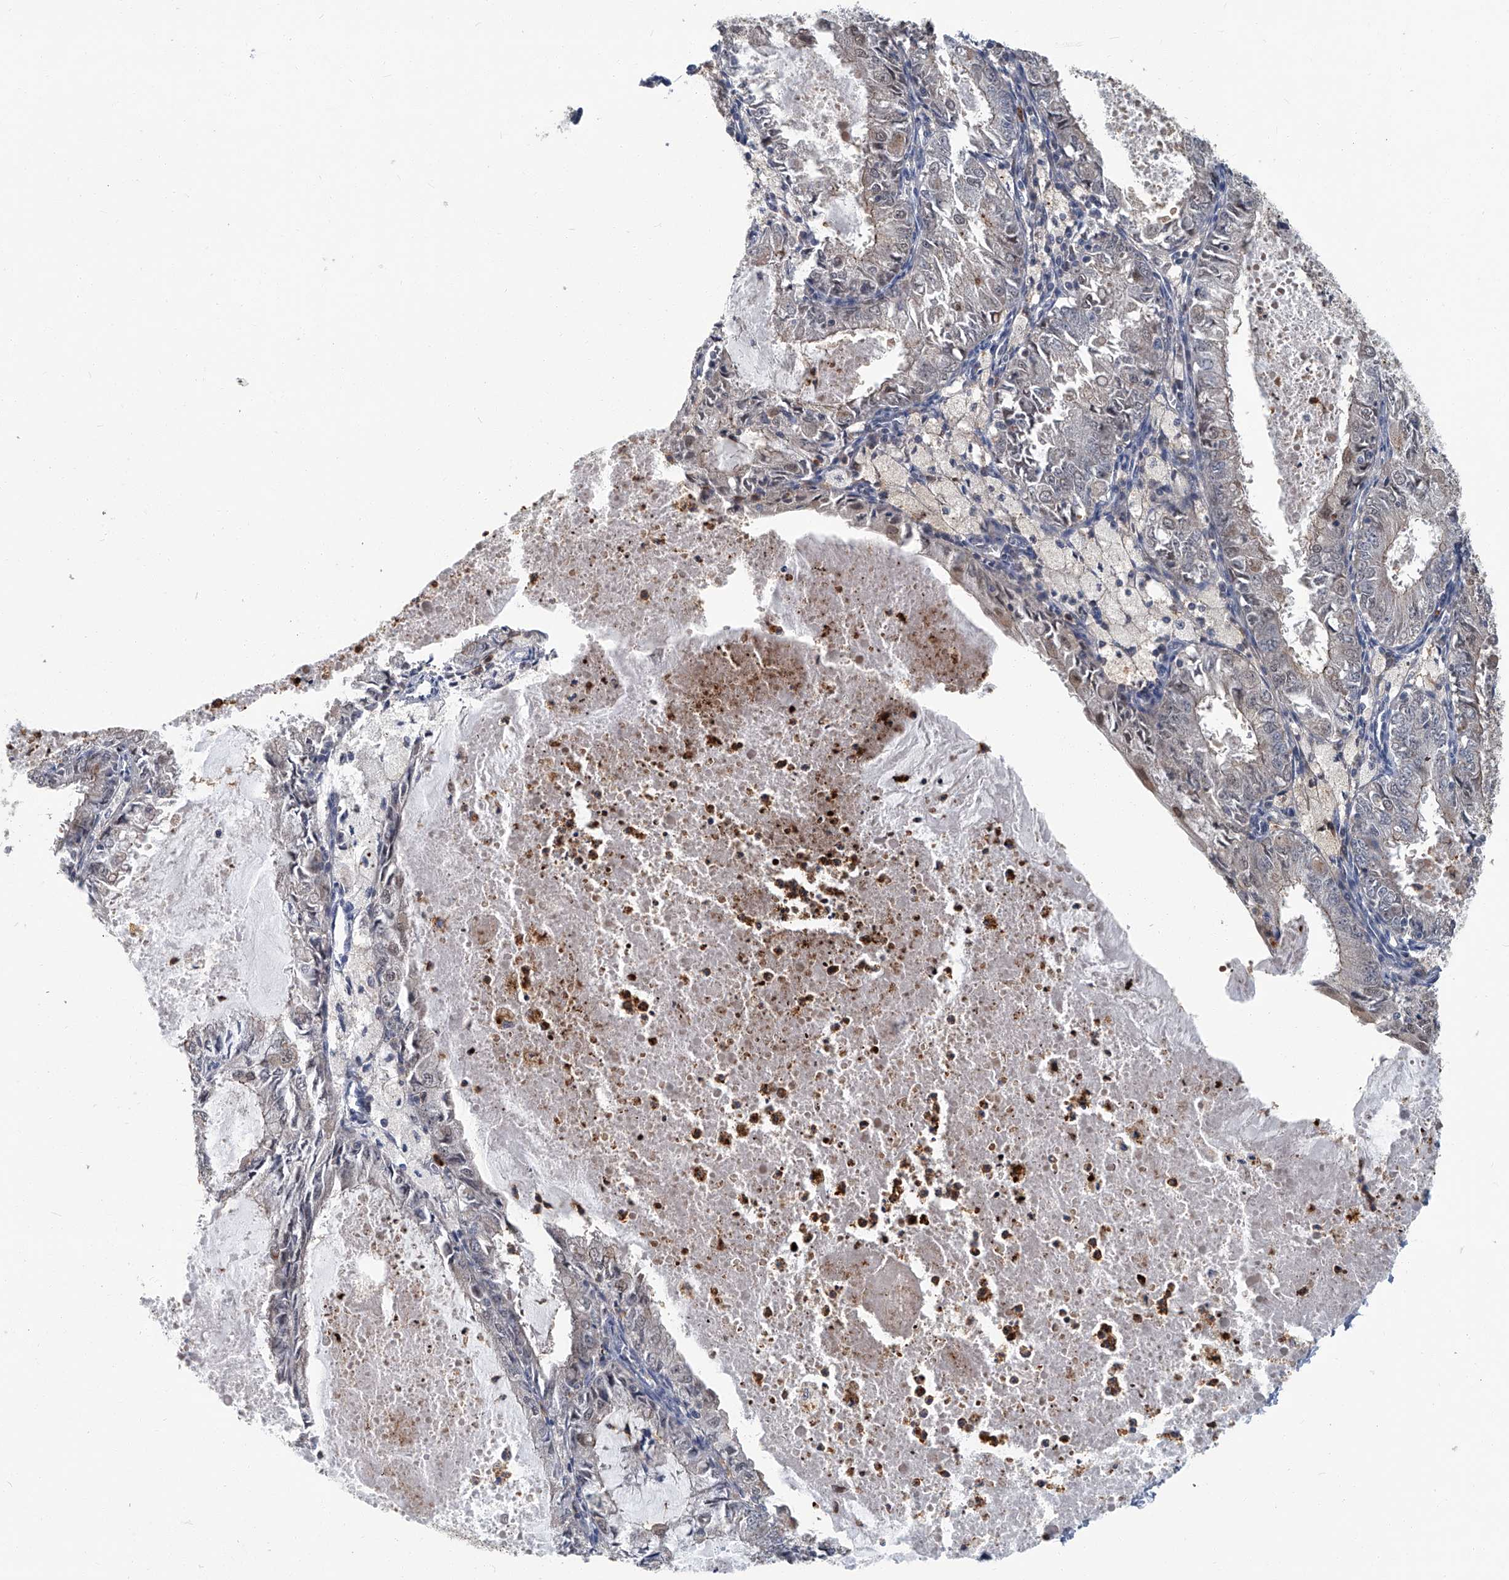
{"staining": {"intensity": "weak", "quantity": "25%-75%", "location": "cytoplasmic/membranous"}, "tissue": "endometrial cancer", "cell_type": "Tumor cells", "image_type": "cancer", "snomed": [{"axis": "morphology", "description": "Adenocarcinoma, NOS"}, {"axis": "topography", "description": "Endometrium"}], "caption": "Approximately 25%-75% of tumor cells in adenocarcinoma (endometrial) reveal weak cytoplasmic/membranous protein staining as visualized by brown immunohistochemical staining.", "gene": "AKNAD1", "patient": {"sex": "female", "age": 57}}